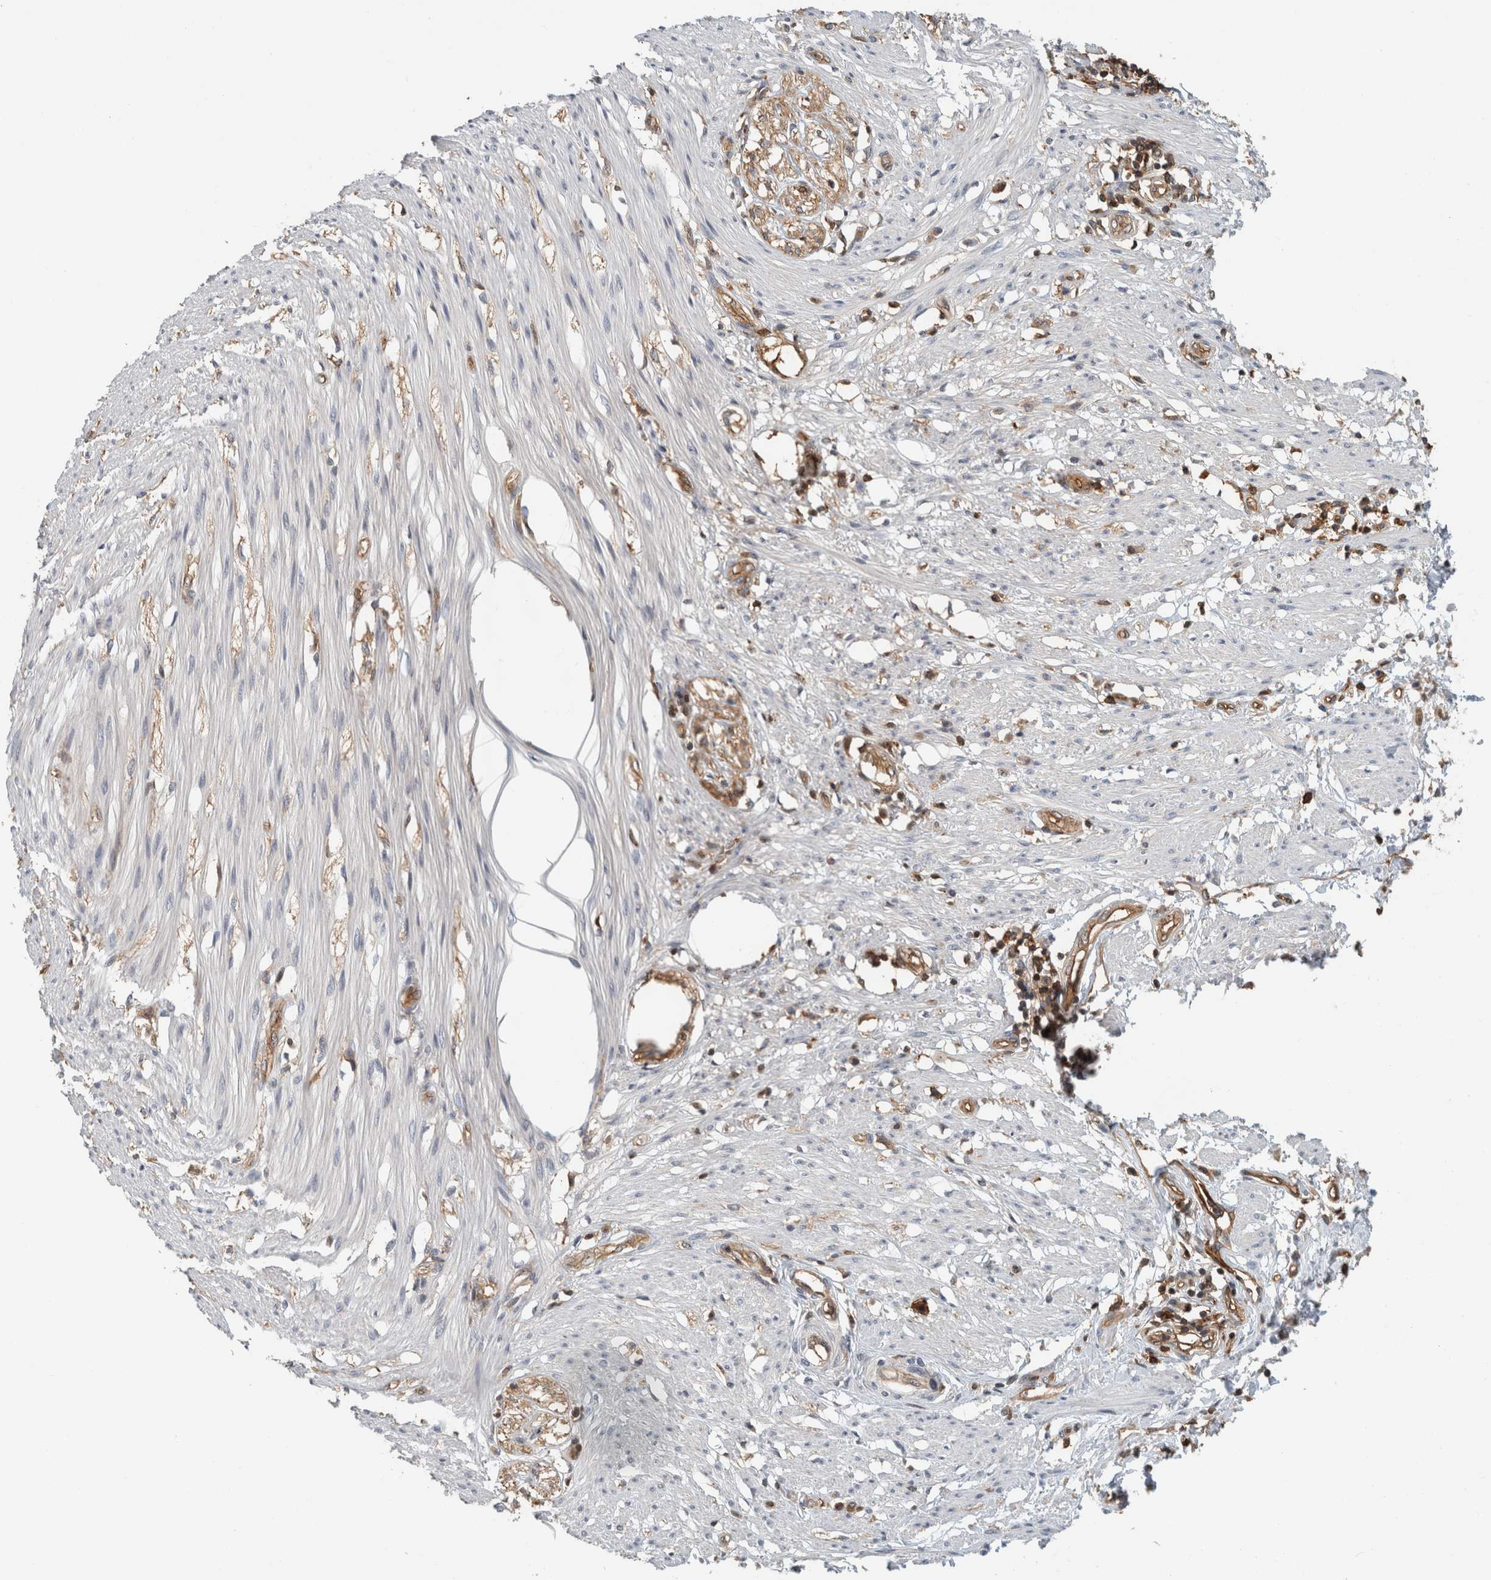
{"staining": {"intensity": "negative", "quantity": "none", "location": "none"}, "tissue": "smooth muscle", "cell_type": "Smooth muscle cells", "image_type": "normal", "snomed": [{"axis": "morphology", "description": "Normal tissue, NOS"}, {"axis": "morphology", "description": "Adenocarcinoma, NOS"}, {"axis": "topography", "description": "Smooth muscle"}, {"axis": "topography", "description": "Colon"}], "caption": "This is a micrograph of immunohistochemistry (IHC) staining of benign smooth muscle, which shows no staining in smooth muscle cells. (Stains: DAB immunohistochemistry (IHC) with hematoxylin counter stain, Microscopy: brightfield microscopy at high magnification).", "gene": "PFDN4", "patient": {"sex": "male", "age": 14}}